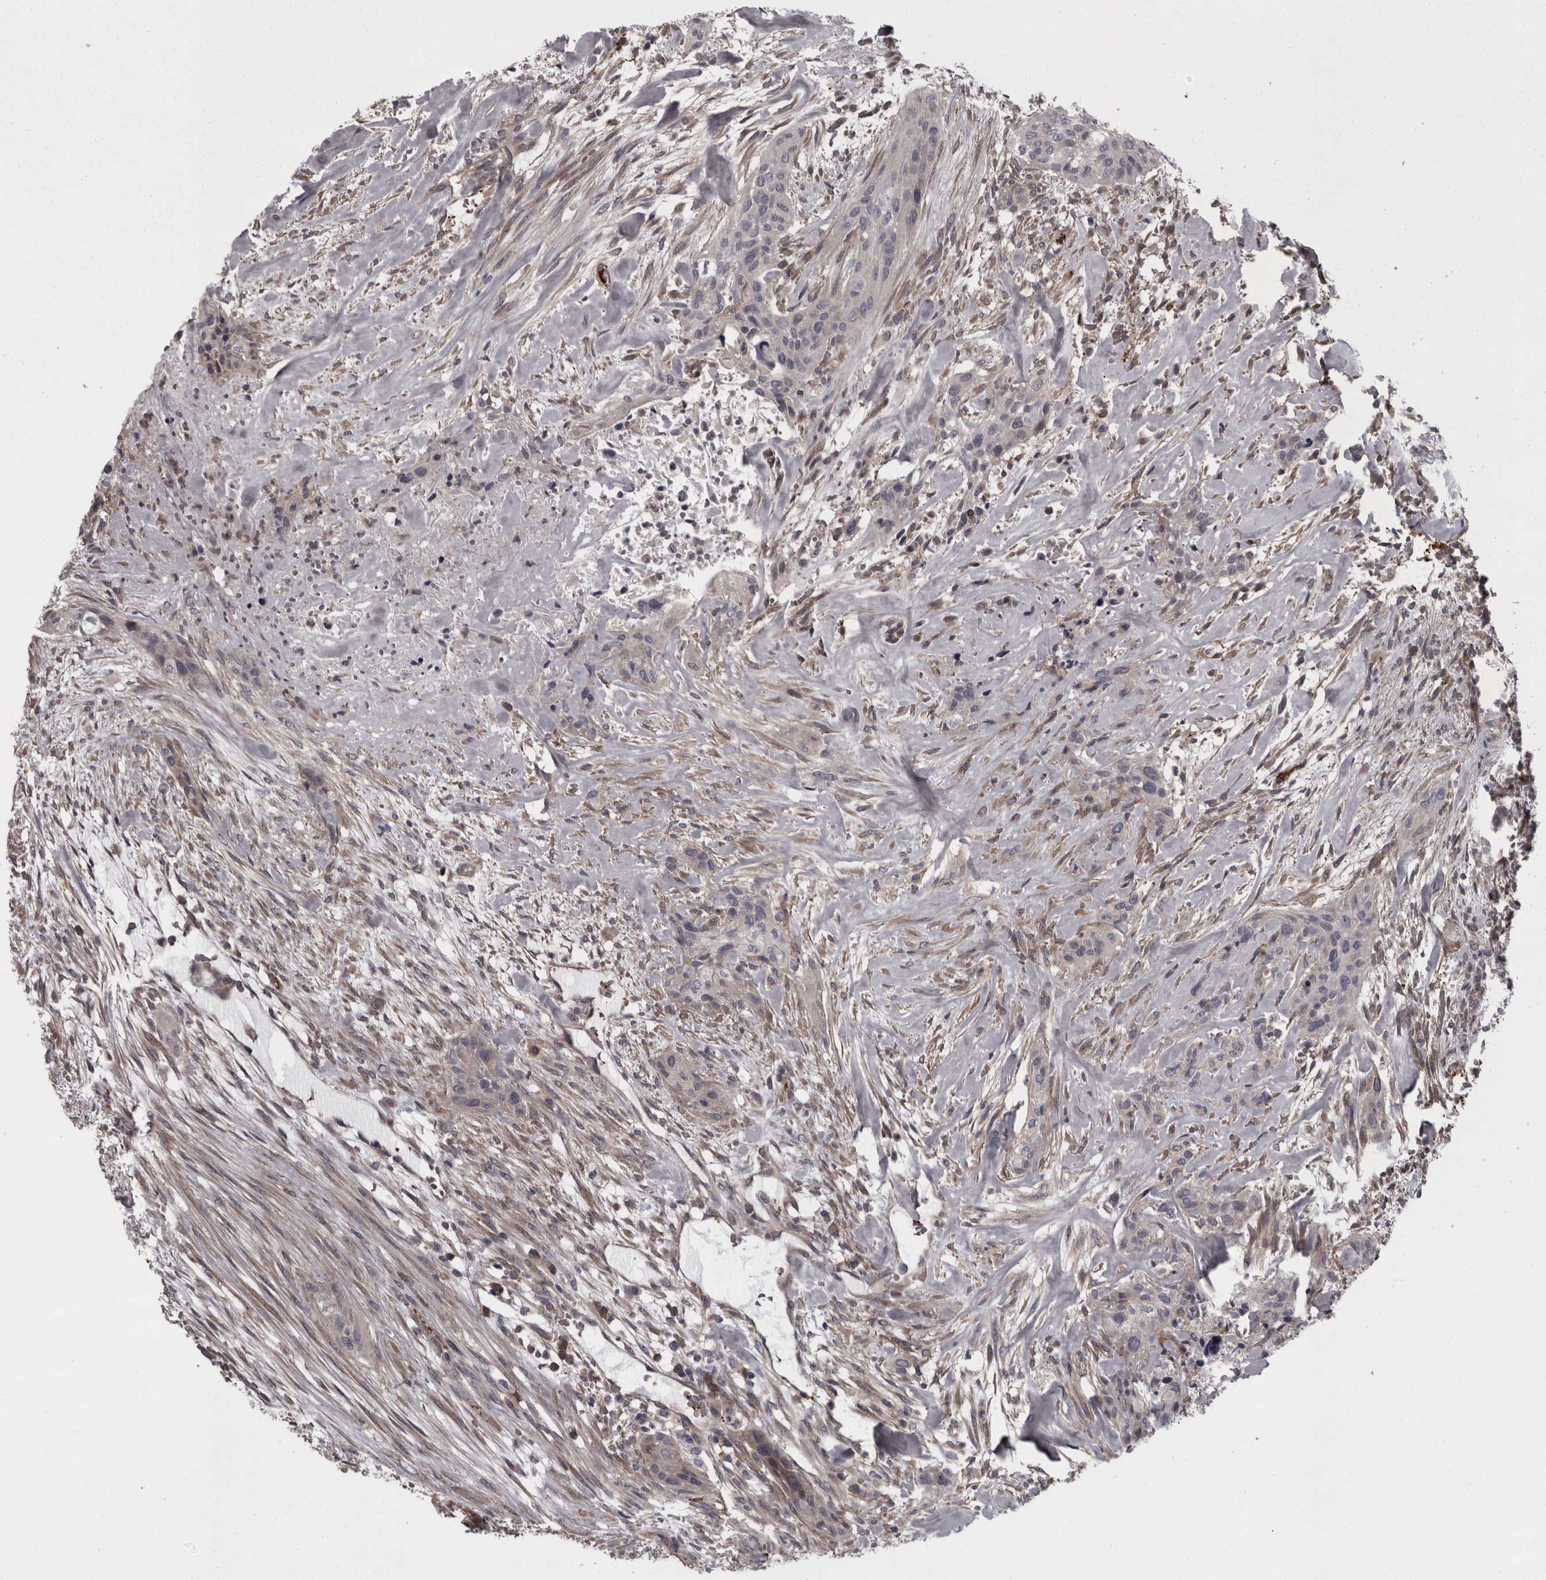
{"staining": {"intensity": "negative", "quantity": "none", "location": "none"}, "tissue": "urothelial cancer", "cell_type": "Tumor cells", "image_type": "cancer", "snomed": [{"axis": "morphology", "description": "Urothelial carcinoma, High grade"}, {"axis": "topography", "description": "Urinary bladder"}], "caption": "High-grade urothelial carcinoma was stained to show a protein in brown. There is no significant expression in tumor cells.", "gene": "RSU1", "patient": {"sex": "male", "age": 35}}